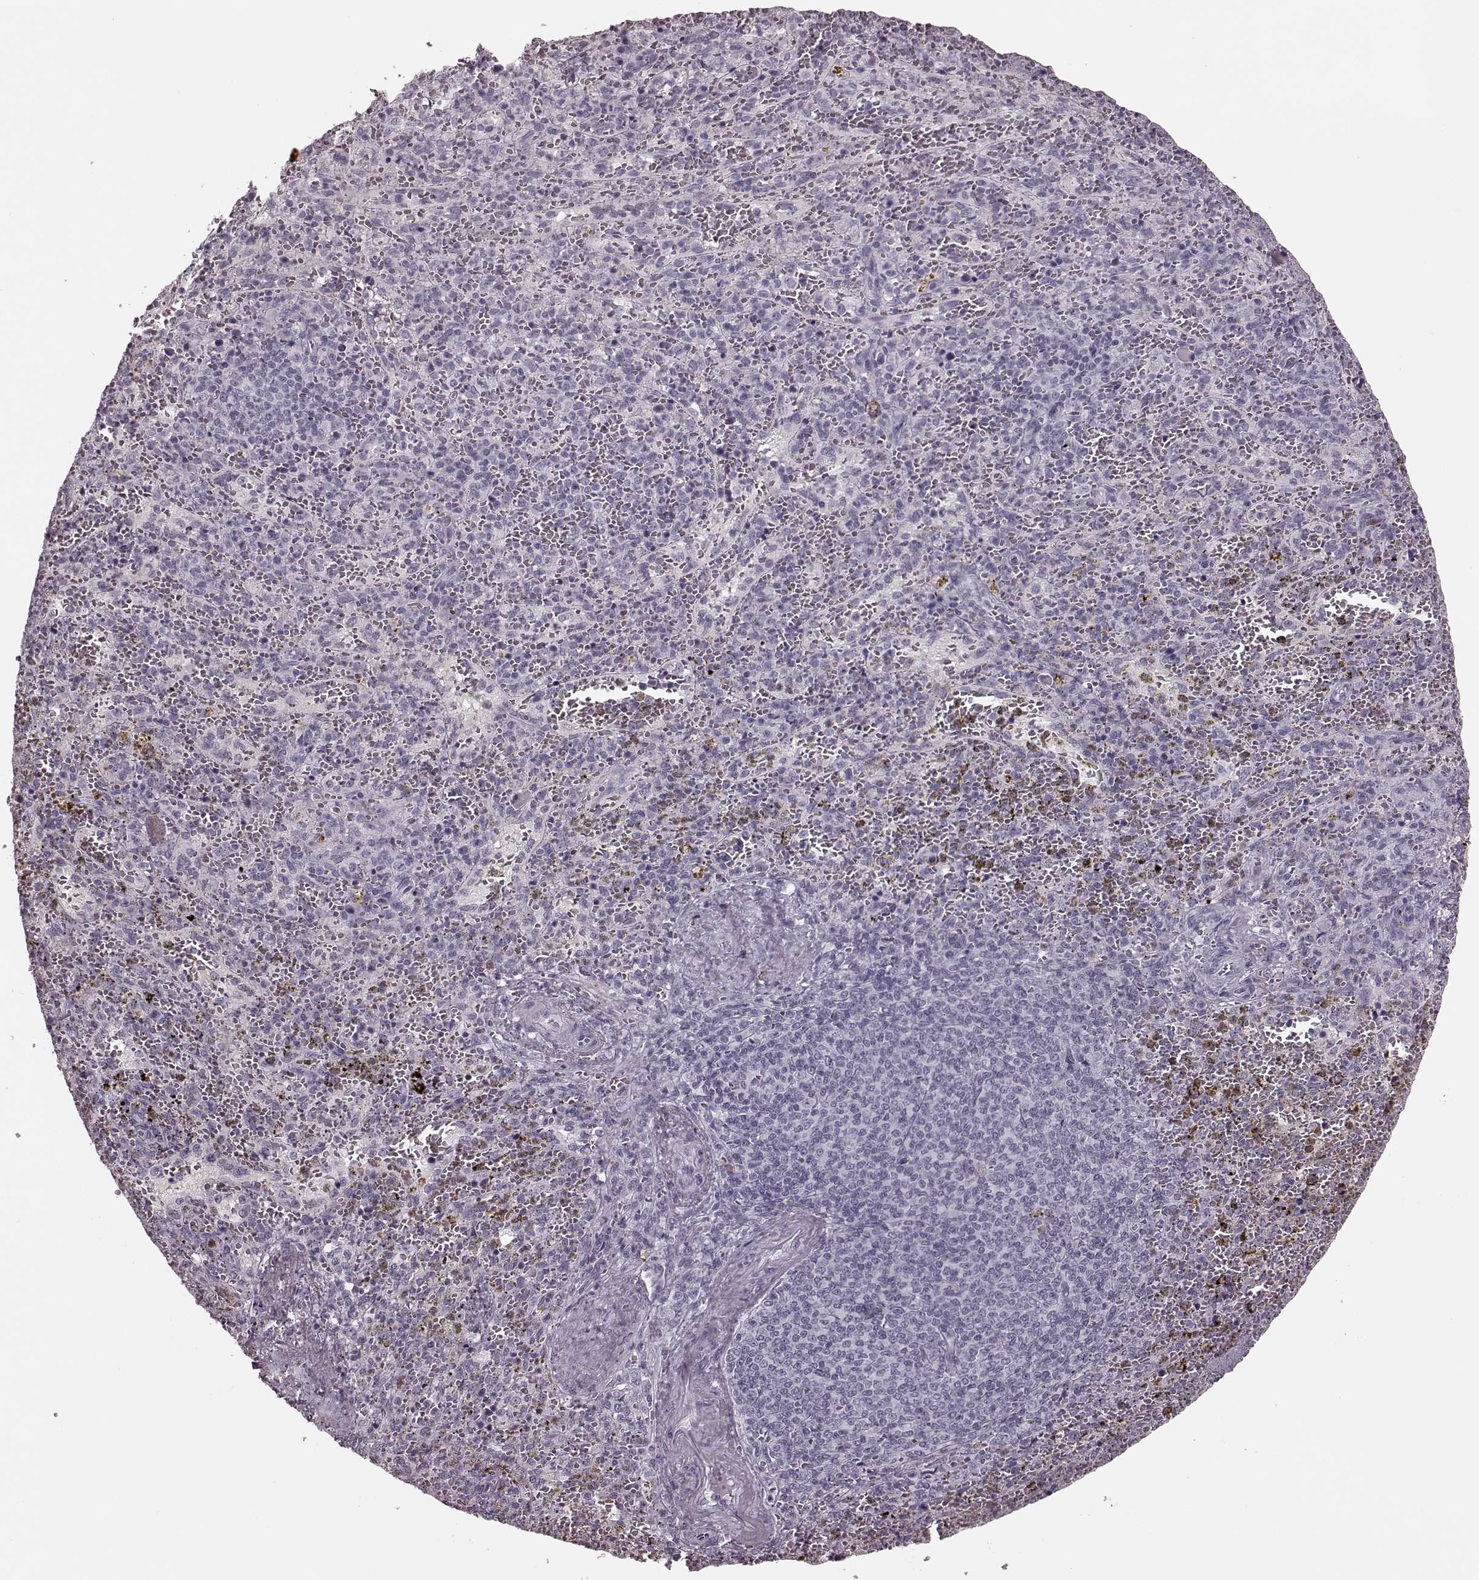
{"staining": {"intensity": "negative", "quantity": "none", "location": "none"}, "tissue": "spleen", "cell_type": "Cells in red pulp", "image_type": "normal", "snomed": [{"axis": "morphology", "description": "Normal tissue, NOS"}, {"axis": "topography", "description": "Spleen"}], "caption": "DAB immunohistochemical staining of normal spleen demonstrates no significant expression in cells in red pulp. (DAB immunohistochemistry with hematoxylin counter stain).", "gene": "TRPM1", "patient": {"sex": "female", "age": 50}}